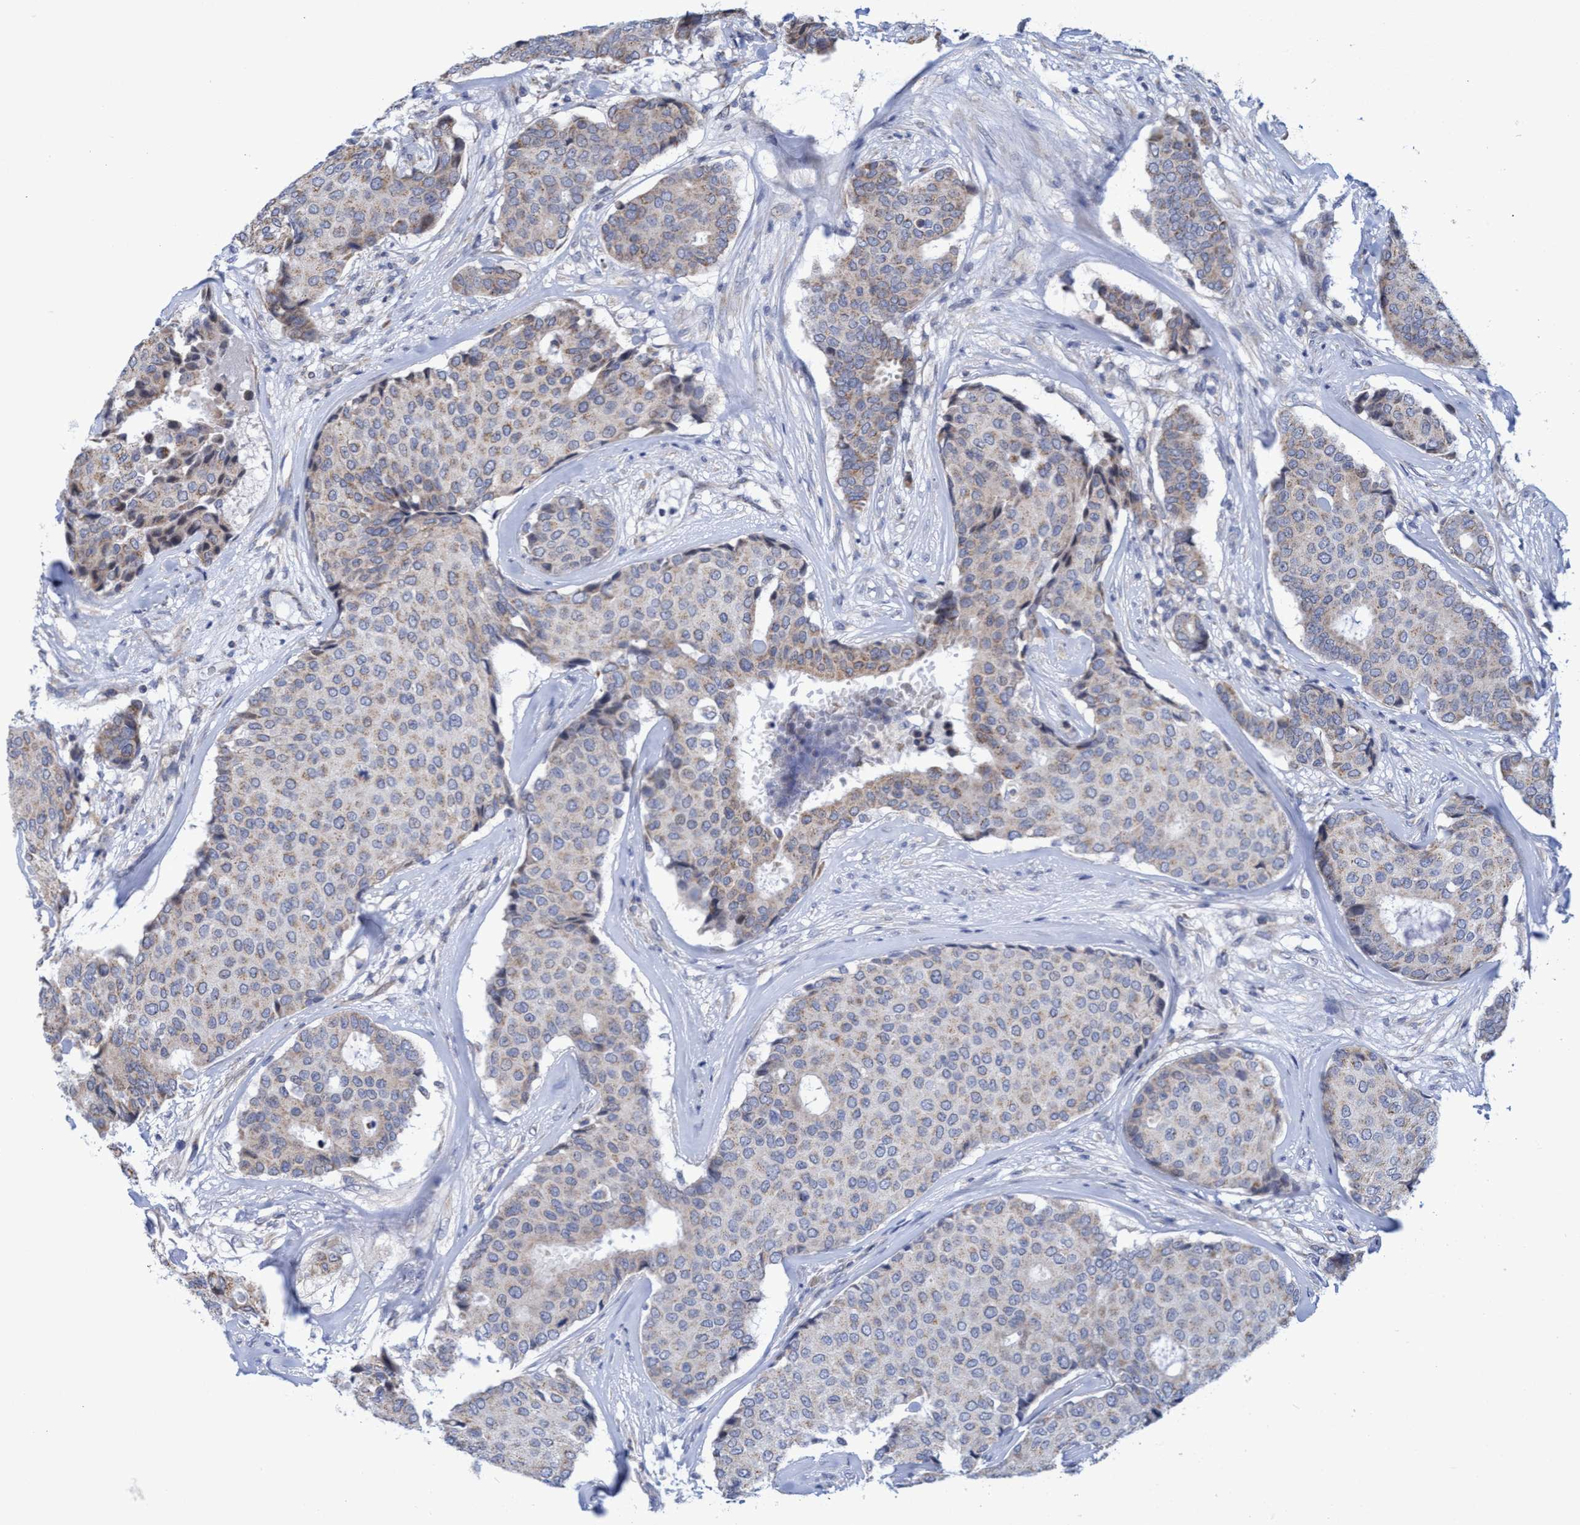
{"staining": {"intensity": "weak", "quantity": "25%-75%", "location": "cytoplasmic/membranous"}, "tissue": "breast cancer", "cell_type": "Tumor cells", "image_type": "cancer", "snomed": [{"axis": "morphology", "description": "Duct carcinoma"}, {"axis": "topography", "description": "Breast"}], "caption": "Human infiltrating ductal carcinoma (breast) stained with a protein marker reveals weak staining in tumor cells.", "gene": "NAT16", "patient": {"sex": "female", "age": 75}}